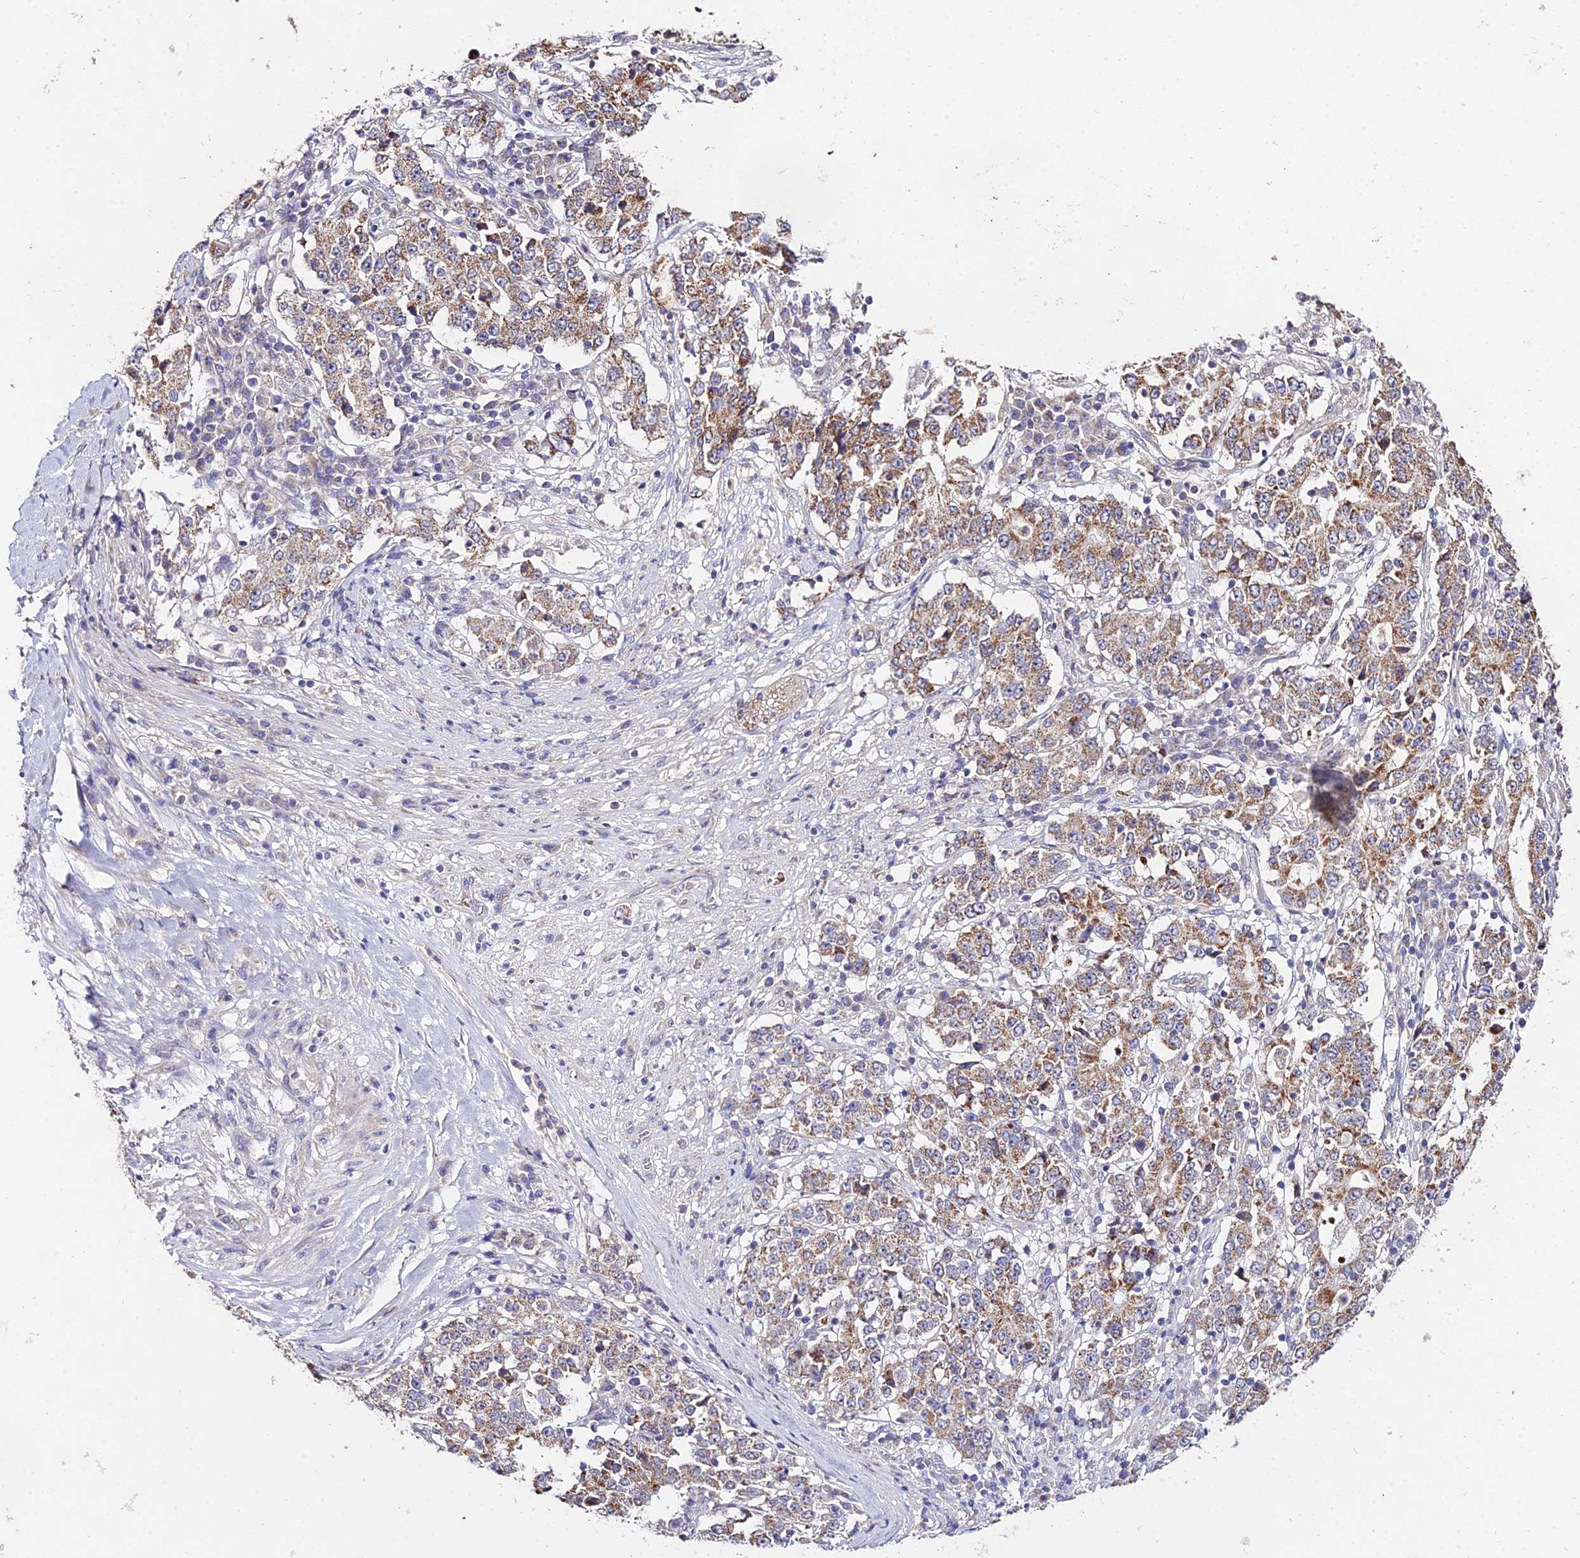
{"staining": {"intensity": "moderate", "quantity": ">75%", "location": "cytoplasmic/membranous"}, "tissue": "stomach cancer", "cell_type": "Tumor cells", "image_type": "cancer", "snomed": [{"axis": "morphology", "description": "Adenocarcinoma, NOS"}, {"axis": "topography", "description": "Stomach"}], "caption": "Immunohistochemistry of stomach cancer reveals medium levels of moderate cytoplasmic/membranous staining in about >75% of tumor cells.", "gene": "WDR5B", "patient": {"sex": "male", "age": 59}}